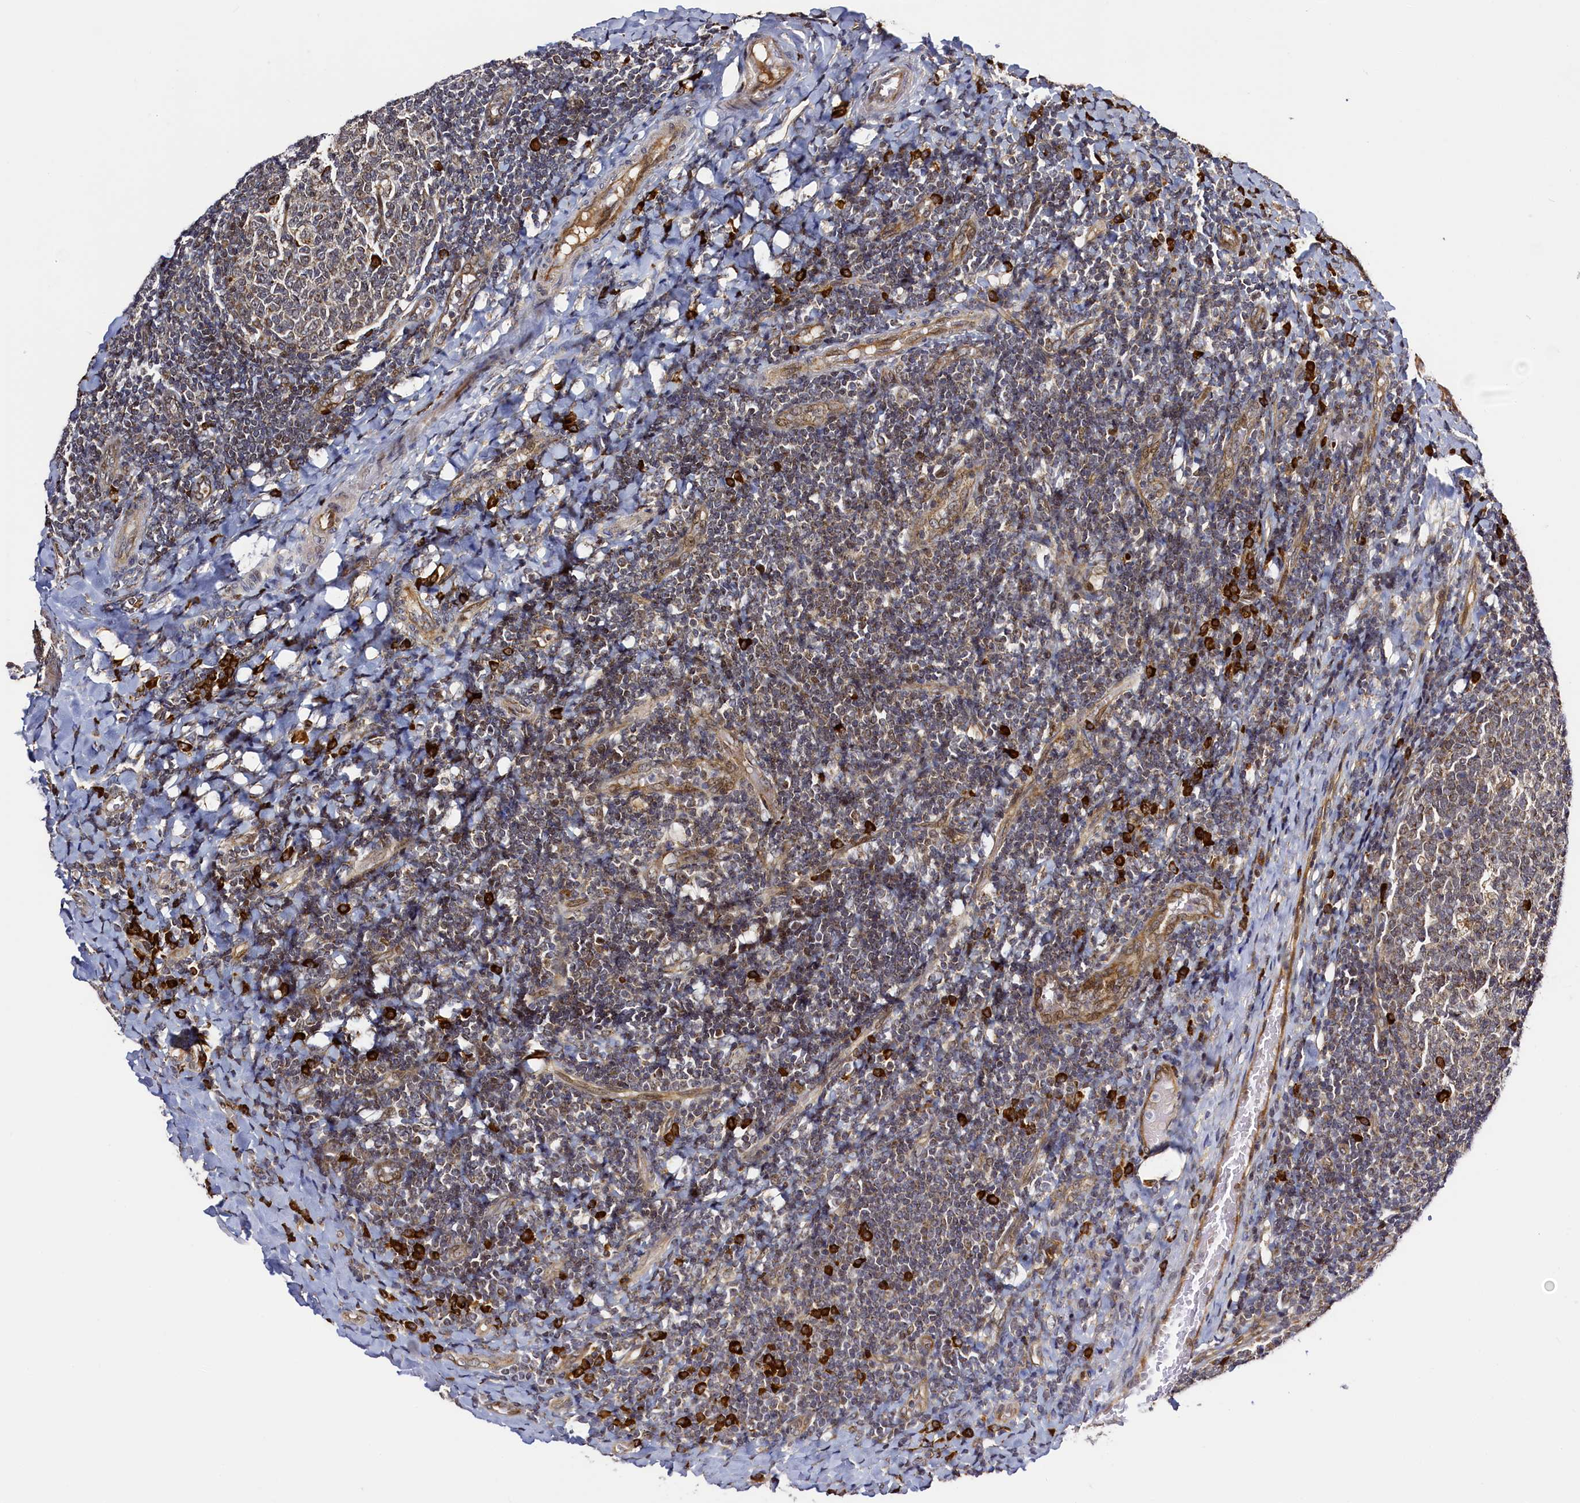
{"staining": {"intensity": "weak", "quantity": "<25%", "location": "cytoplasmic/membranous"}, "tissue": "tonsil", "cell_type": "Germinal center cells", "image_type": "normal", "snomed": [{"axis": "morphology", "description": "Normal tissue, NOS"}, {"axis": "topography", "description": "Tonsil"}], "caption": "Tonsil was stained to show a protein in brown. There is no significant expression in germinal center cells. (Stains: DAB (3,3'-diaminobenzidine) immunohistochemistry with hematoxylin counter stain, Microscopy: brightfield microscopy at high magnification).", "gene": "RBFA", "patient": {"sex": "female", "age": 19}}